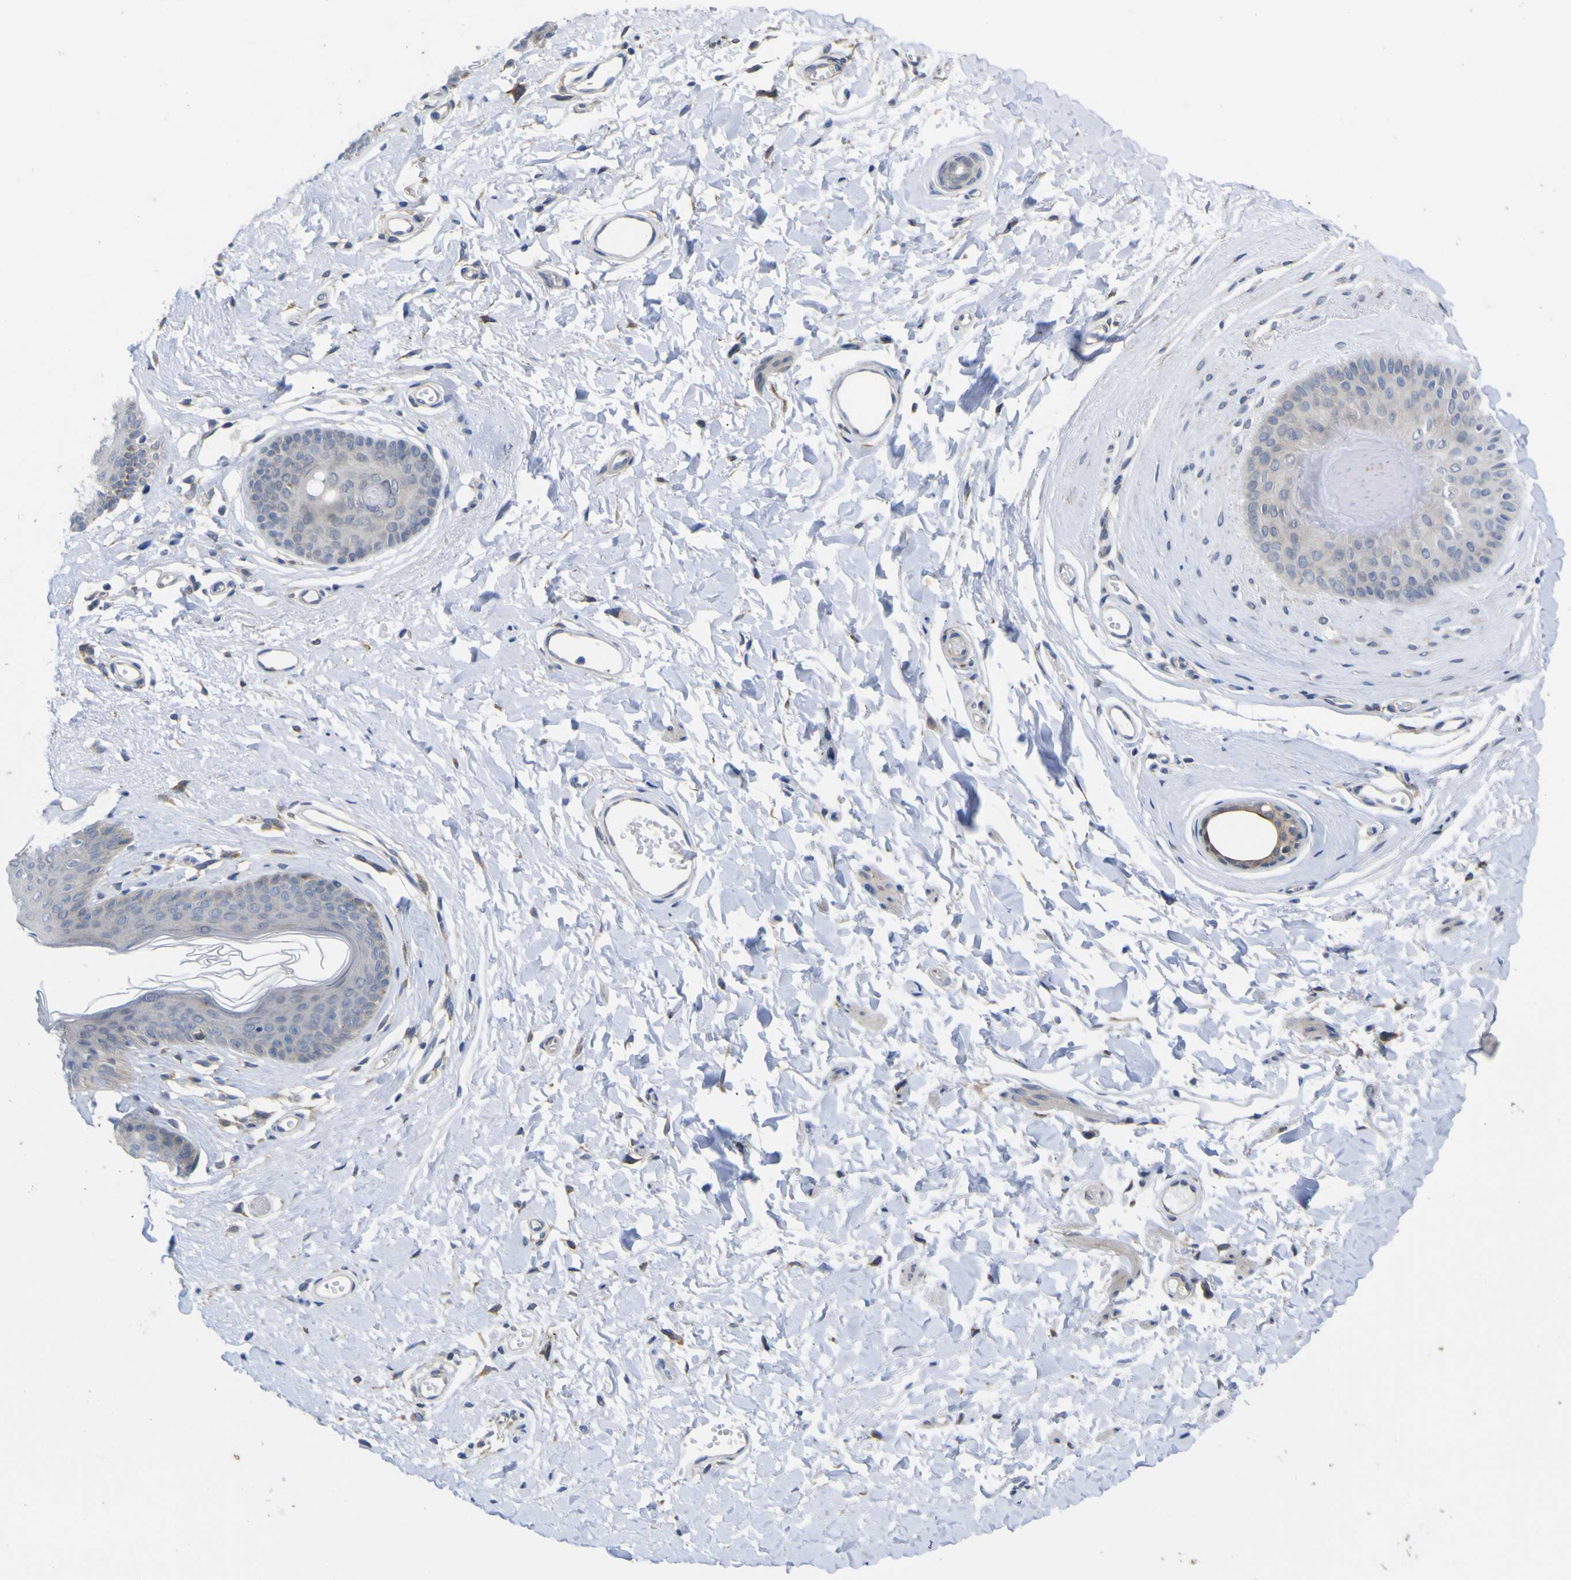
{"staining": {"intensity": "moderate", "quantity": "<25%", "location": "cytoplasmic/membranous"}, "tissue": "skin", "cell_type": "Epidermal cells", "image_type": "normal", "snomed": [{"axis": "morphology", "description": "Normal tissue, NOS"}, {"axis": "morphology", "description": "Inflammation, NOS"}, {"axis": "topography", "description": "Vulva"}], "caption": "Immunohistochemistry photomicrograph of normal skin: skin stained using immunohistochemistry demonstrates low levels of moderate protein expression localized specifically in the cytoplasmic/membranous of epidermal cells, appearing as a cytoplasmic/membranous brown color.", "gene": "TNFRSF11A", "patient": {"sex": "female", "age": 84}}